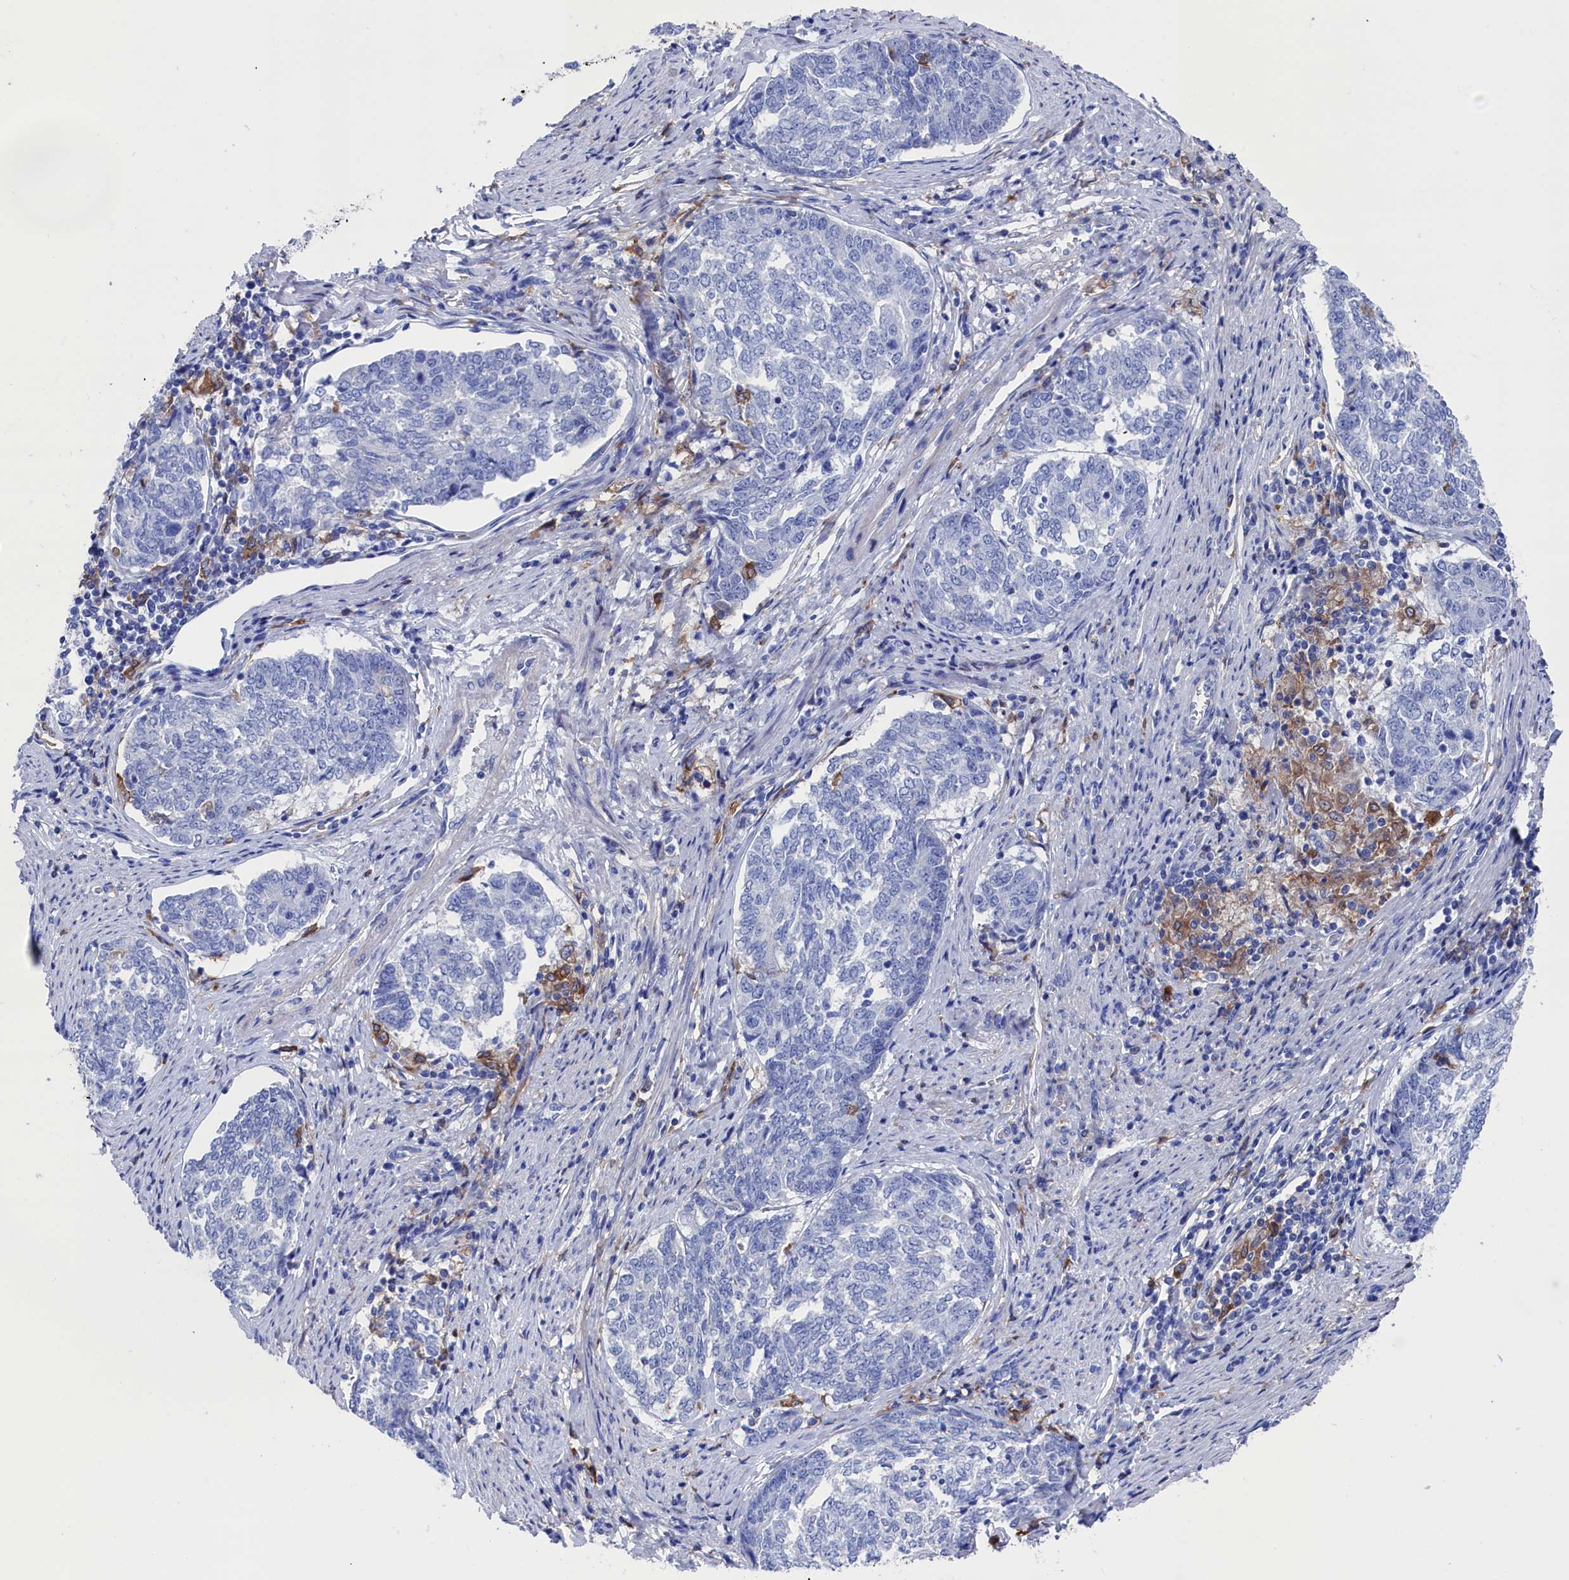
{"staining": {"intensity": "negative", "quantity": "none", "location": "none"}, "tissue": "endometrial cancer", "cell_type": "Tumor cells", "image_type": "cancer", "snomed": [{"axis": "morphology", "description": "Adenocarcinoma, NOS"}, {"axis": "topography", "description": "Endometrium"}], "caption": "This is an immunohistochemistry photomicrograph of human endometrial cancer. There is no expression in tumor cells.", "gene": "TYROBP", "patient": {"sex": "female", "age": 80}}